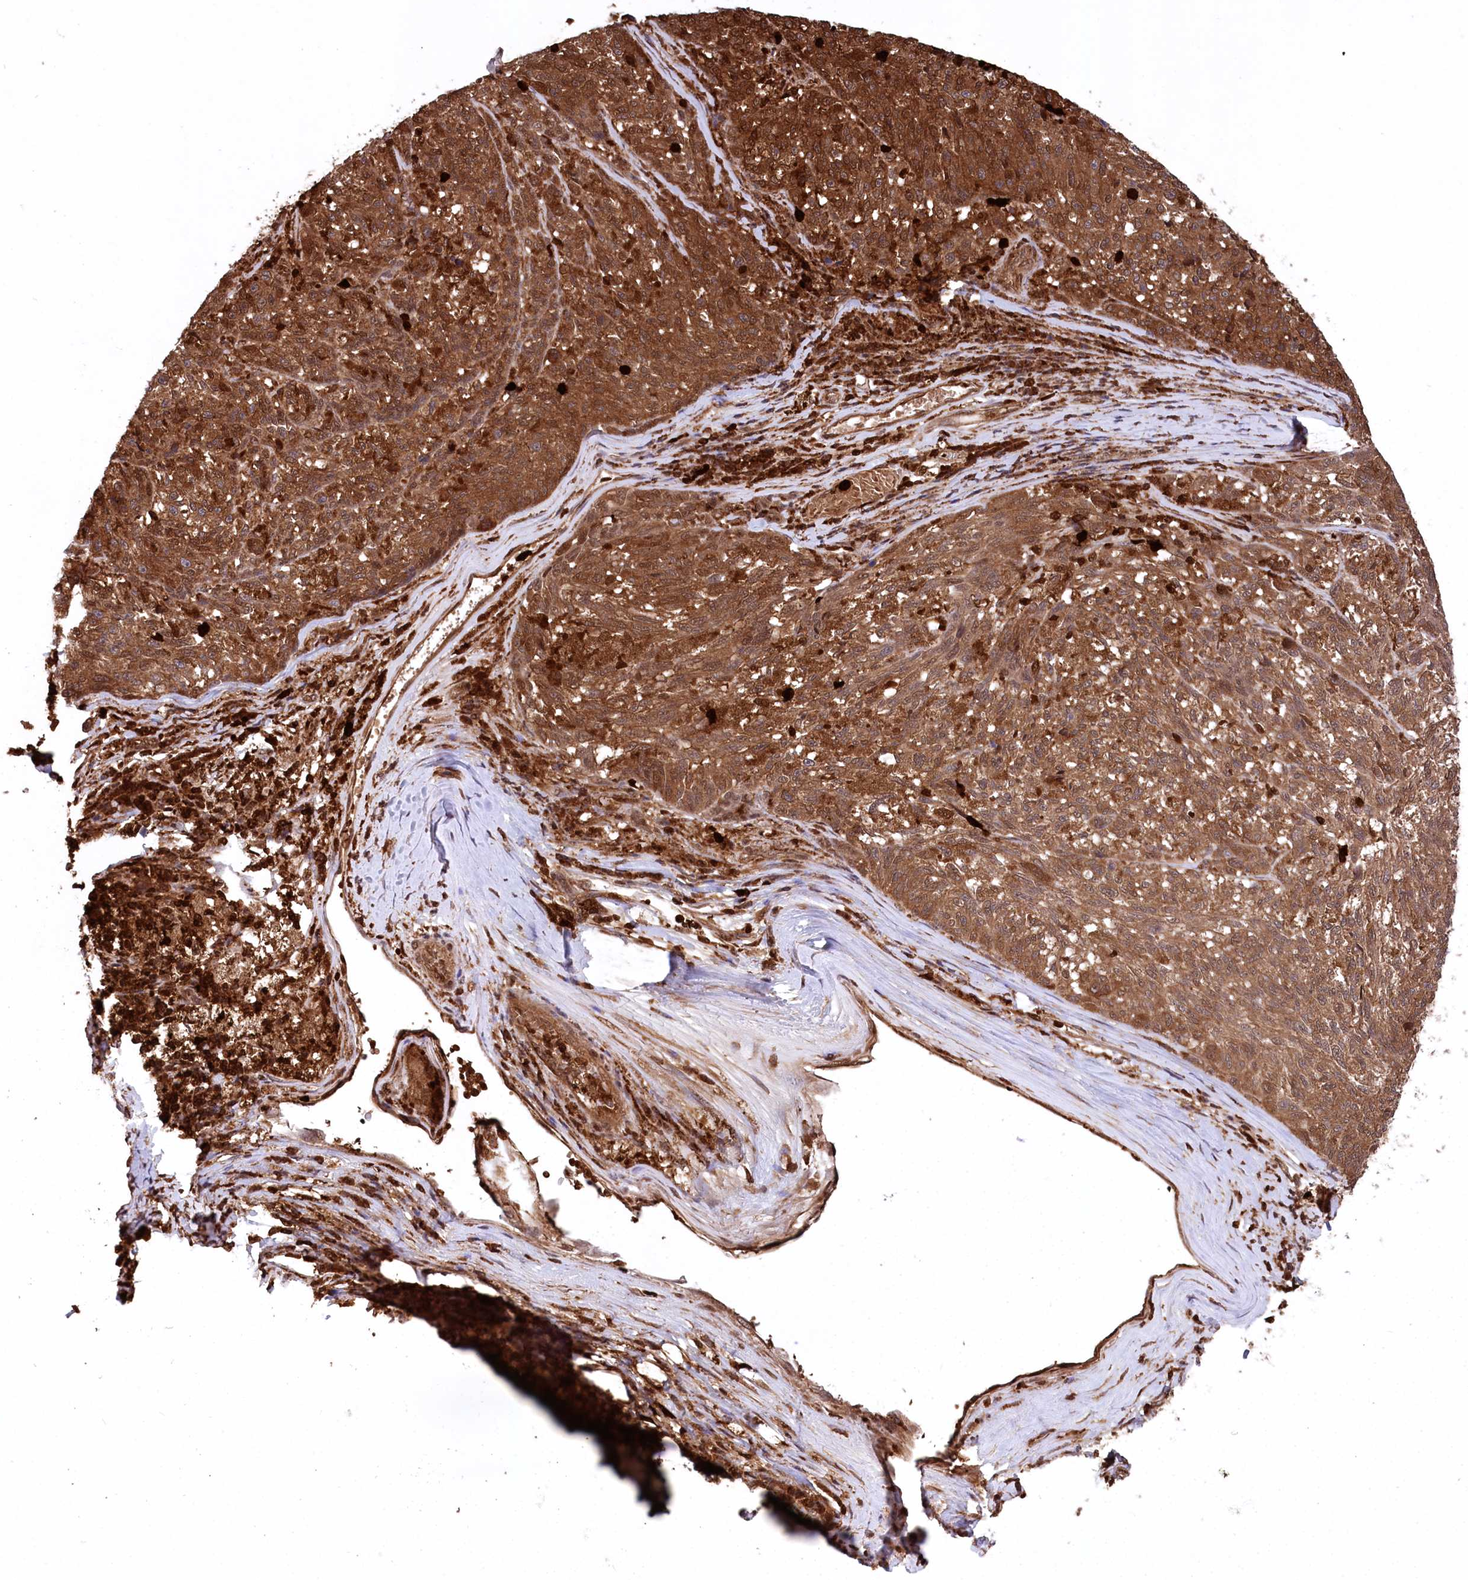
{"staining": {"intensity": "moderate", "quantity": ">75%", "location": "cytoplasmic/membranous"}, "tissue": "melanoma", "cell_type": "Tumor cells", "image_type": "cancer", "snomed": [{"axis": "morphology", "description": "Malignant melanoma, NOS"}, {"axis": "topography", "description": "Skin"}], "caption": "Brown immunohistochemical staining in malignant melanoma demonstrates moderate cytoplasmic/membranous expression in about >75% of tumor cells.", "gene": "LSG1", "patient": {"sex": "male", "age": 53}}